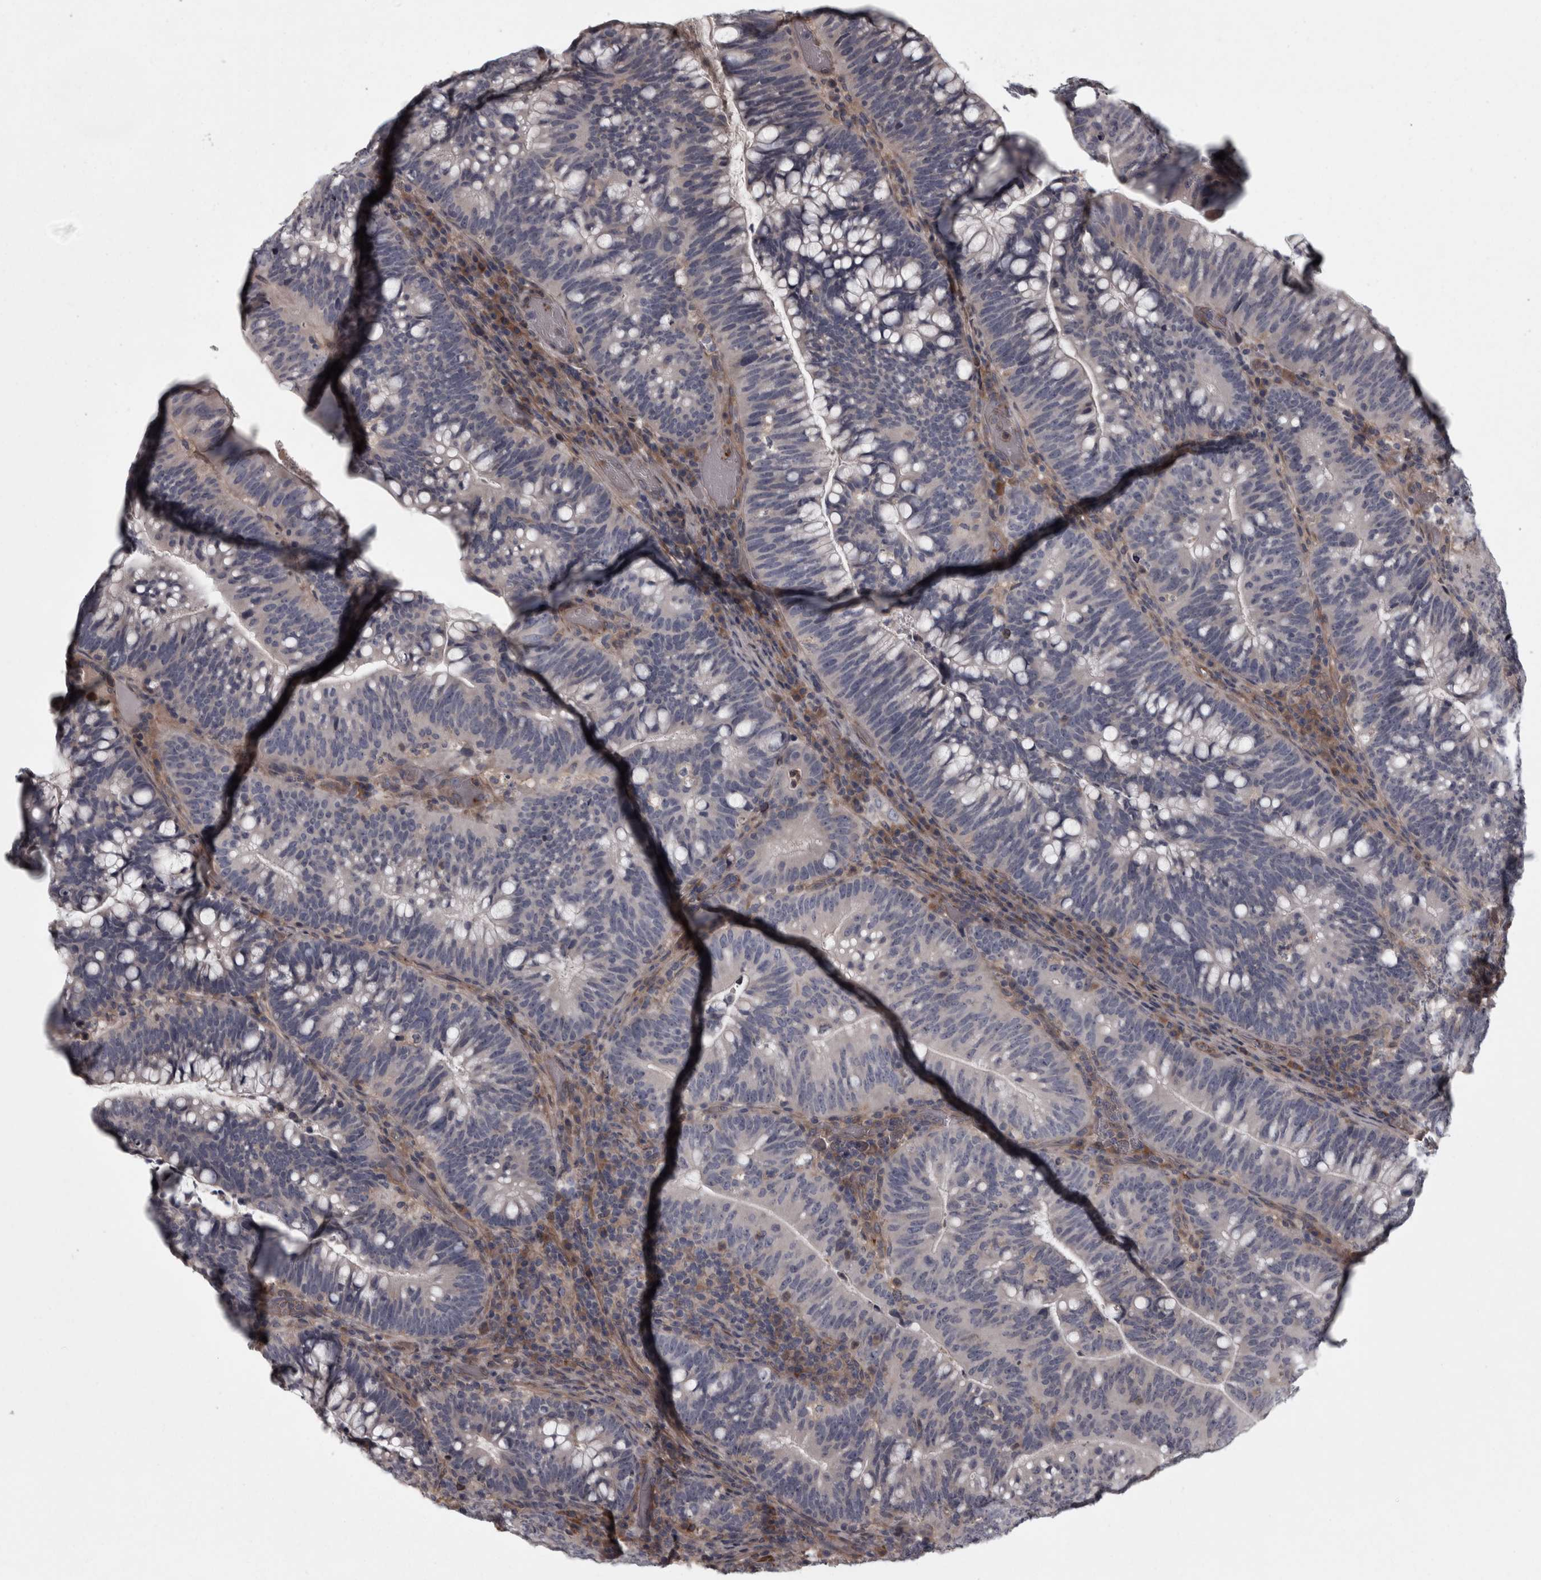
{"staining": {"intensity": "negative", "quantity": "none", "location": "none"}, "tissue": "colorectal cancer", "cell_type": "Tumor cells", "image_type": "cancer", "snomed": [{"axis": "morphology", "description": "Adenocarcinoma, NOS"}, {"axis": "topography", "description": "Colon"}], "caption": "IHC histopathology image of neoplastic tissue: human colorectal cancer (adenocarcinoma) stained with DAB (3,3'-diaminobenzidine) displays no significant protein expression in tumor cells.", "gene": "RSU1", "patient": {"sex": "female", "age": 66}}